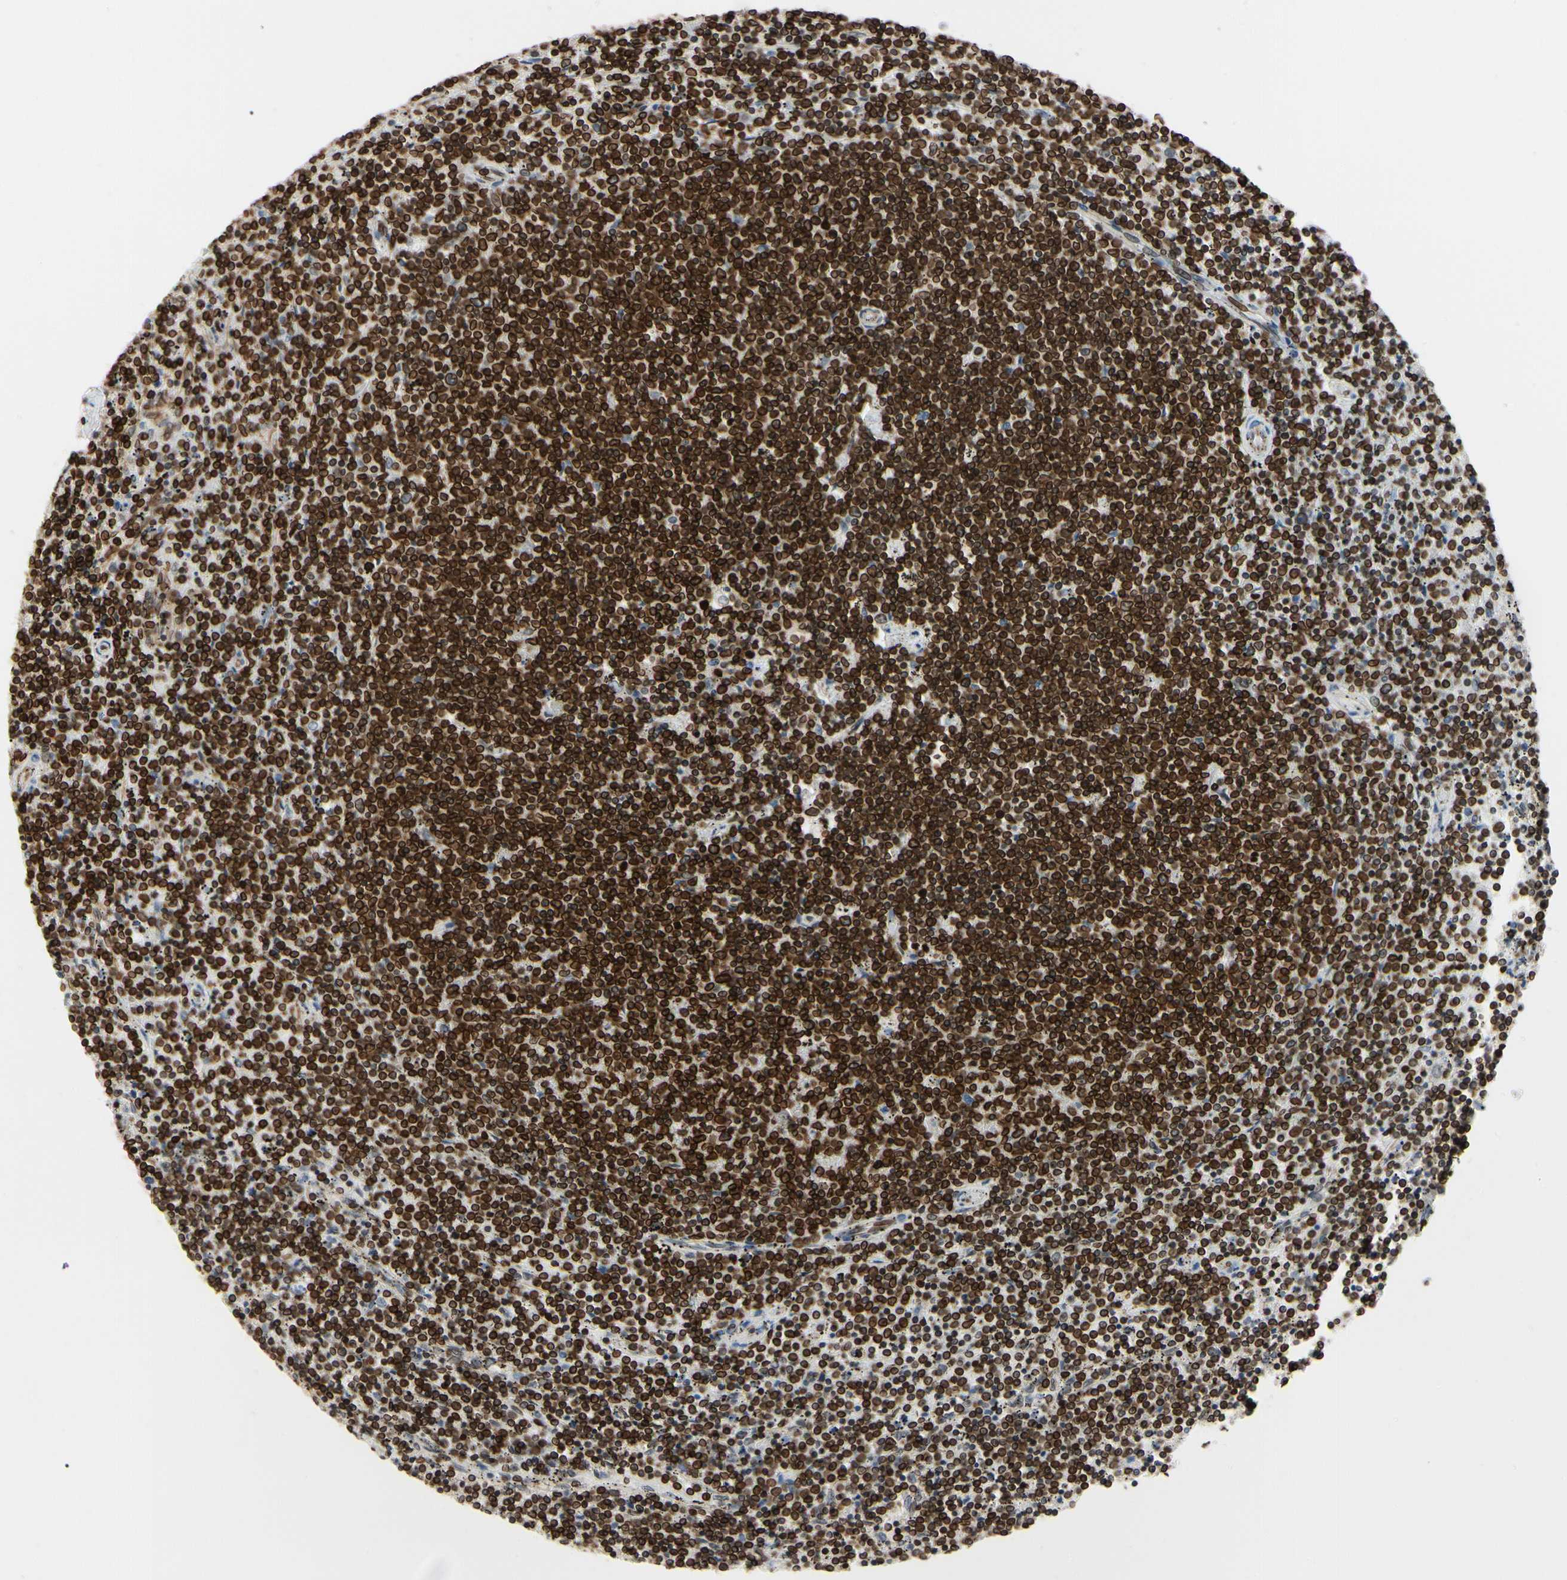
{"staining": {"intensity": "strong", "quantity": ">75%", "location": "cytoplasmic/membranous,nuclear"}, "tissue": "lymphoma", "cell_type": "Tumor cells", "image_type": "cancer", "snomed": [{"axis": "morphology", "description": "Malignant lymphoma, non-Hodgkin's type, Low grade"}, {"axis": "topography", "description": "Spleen"}], "caption": "The histopathology image demonstrates a brown stain indicating the presence of a protein in the cytoplasmic/membranous and nuclear of tumor cells in lymphoma.", "gene": "TMPO", "patient": {"sex": "female", "age": 50}}